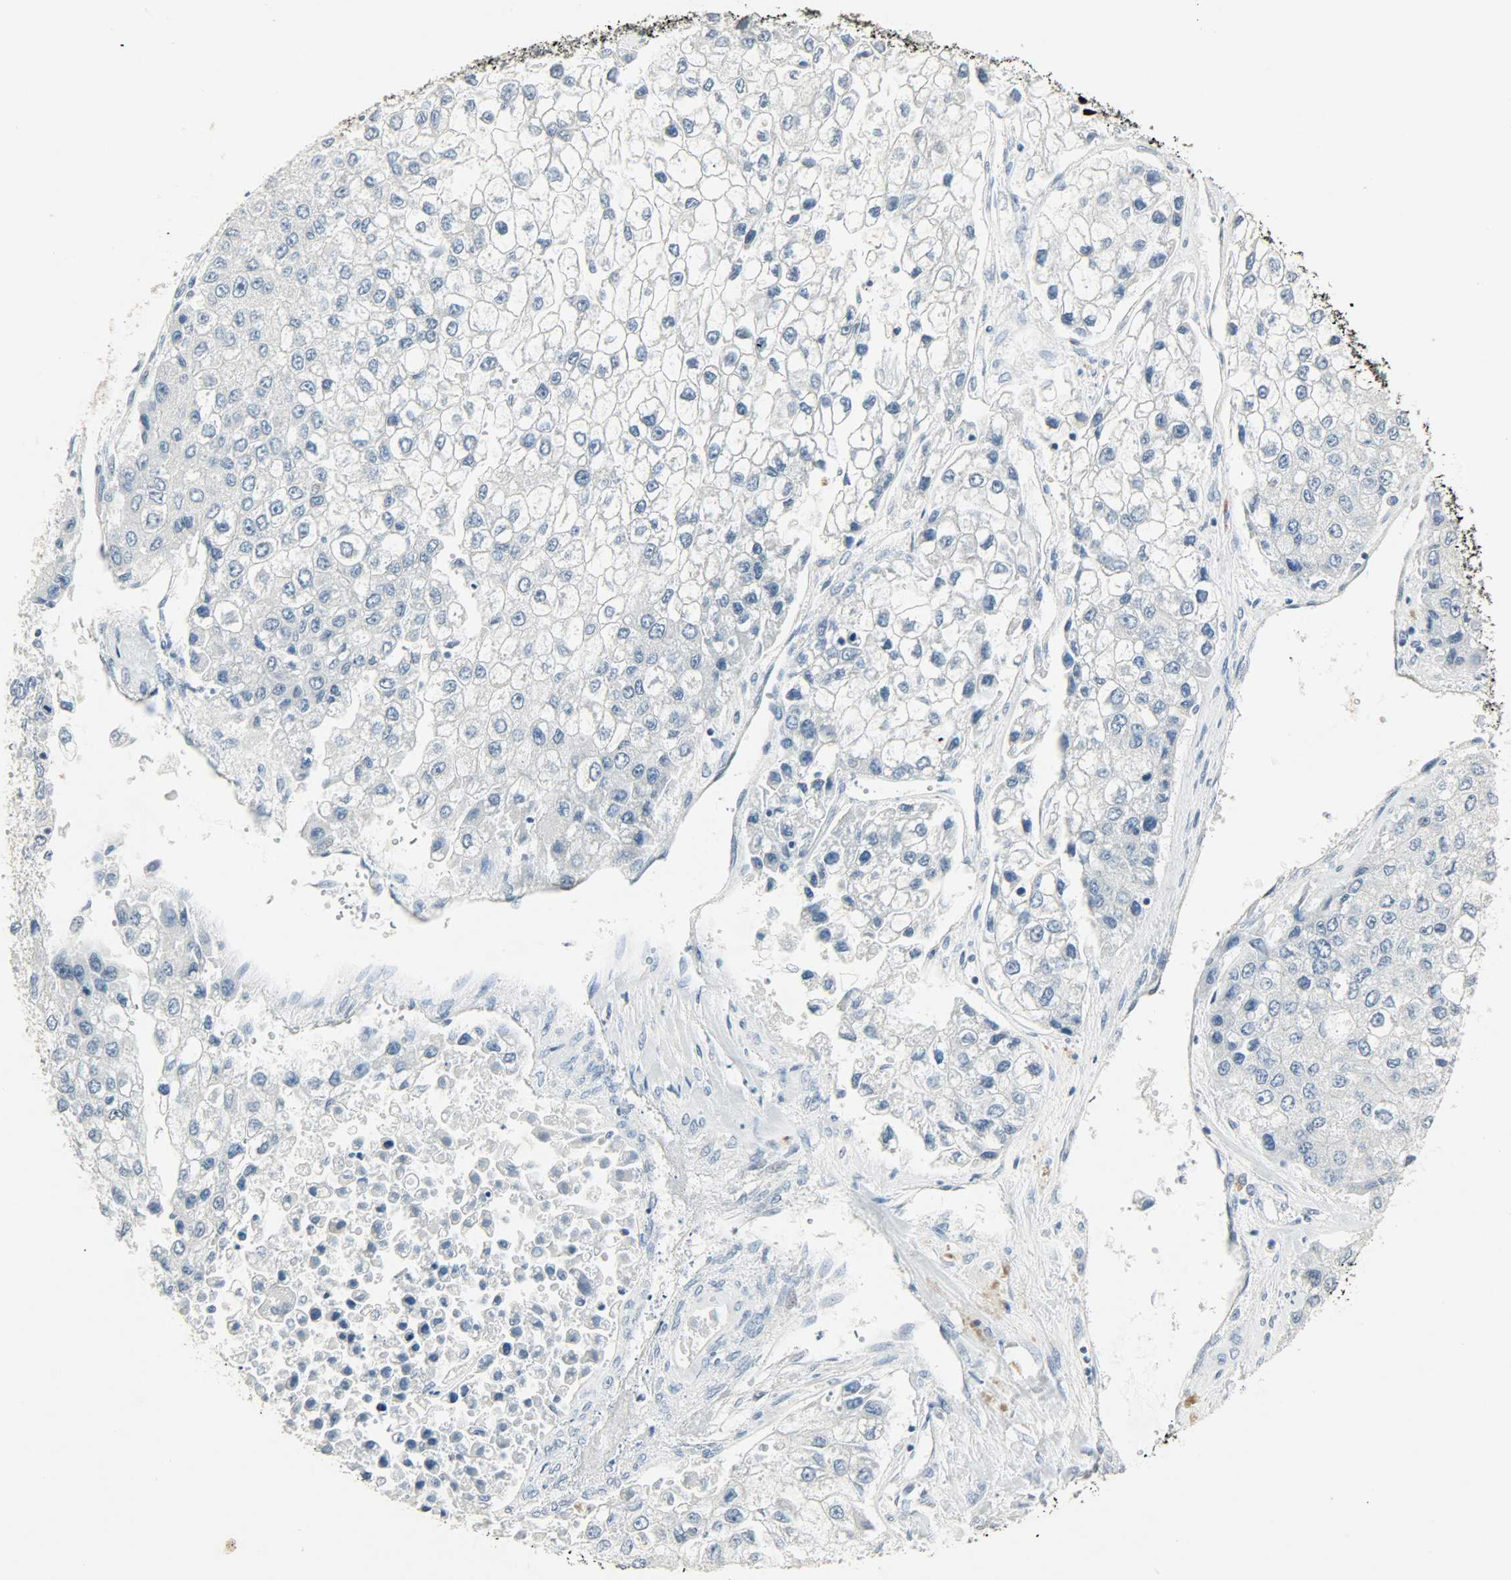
{"staining": {"intensity": "negative", "quantity": "none", "location": "none"}, "tissue": "liver cancer", "cell_type": "Tumor cells", "image_type": "cancer", "snomed": [{"axis": "morphology", "description": "Carcinoma, Hepatocellular, NOS"}, {"axis": "topography", "description": "Liver"}], "caption": "There is no significant staining in tumor cells of liver cancer (hepatocellular carcinoma). (Brightfield microscopy of DAB immunohistochemistry (IHC) at high magnification).", "gene": "CAMK4", "patient": {"sex": "female", "age": 66}}